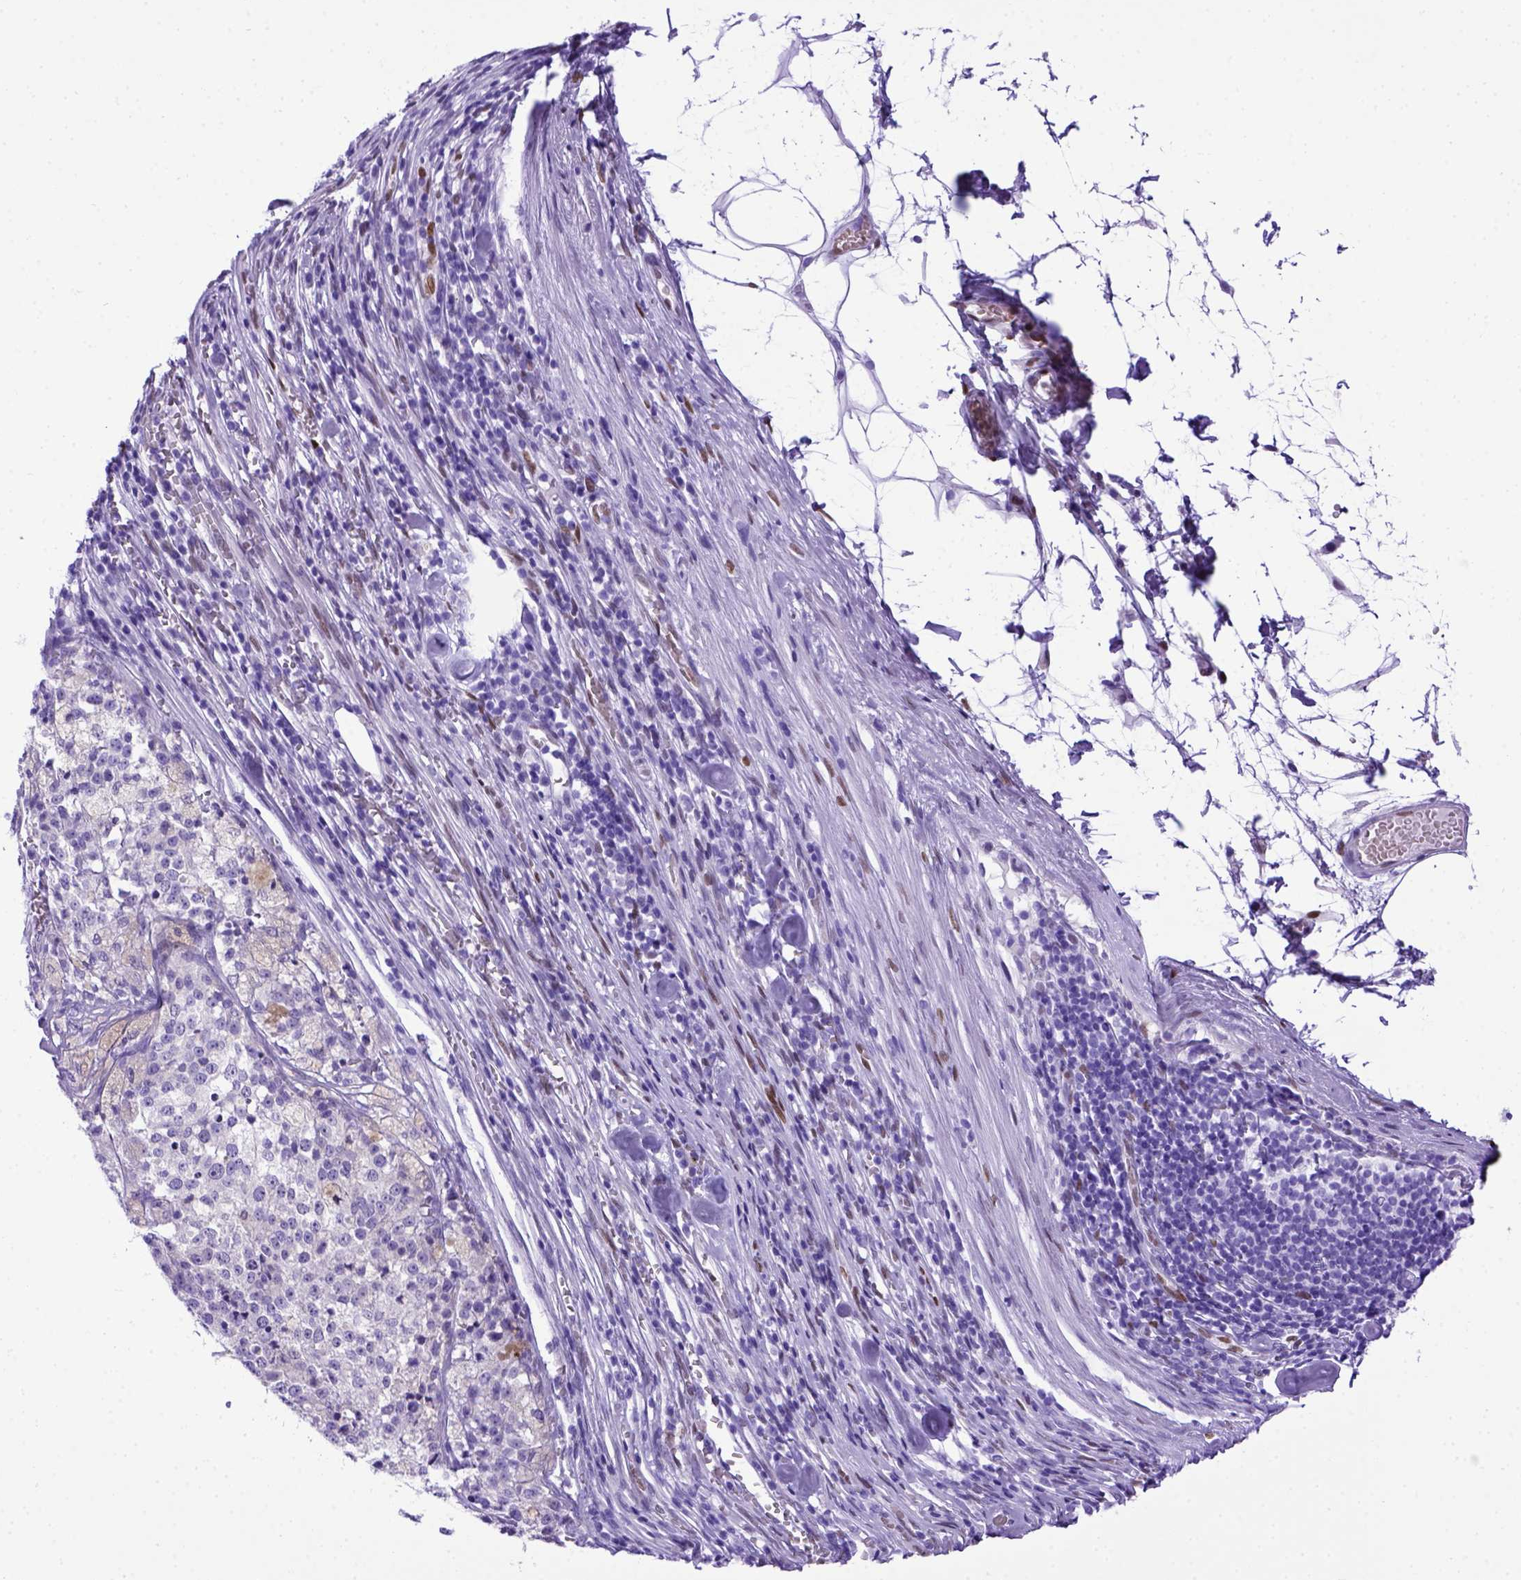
{"staining": {"intensity": "negative", "quantity": "none", "location": "none"}, "tissue": "melanoma", "cell_type": "Tumor cells", "image_type": "cancer", "snomed": [{"axis": "morphology", "description": "Malignant melanoma, Metastatic site"}, {"axis": "topography", "description": "Lymph node"}], "caption": "Malignant melanoma (metastatic site) was stained to show a protein in brown. There is no significant staining in tumor cells. (DAB IHC with hematoxylin counter stain).", "gene": "MEOX2", "patient": {"sex": "female", "age": 64}}